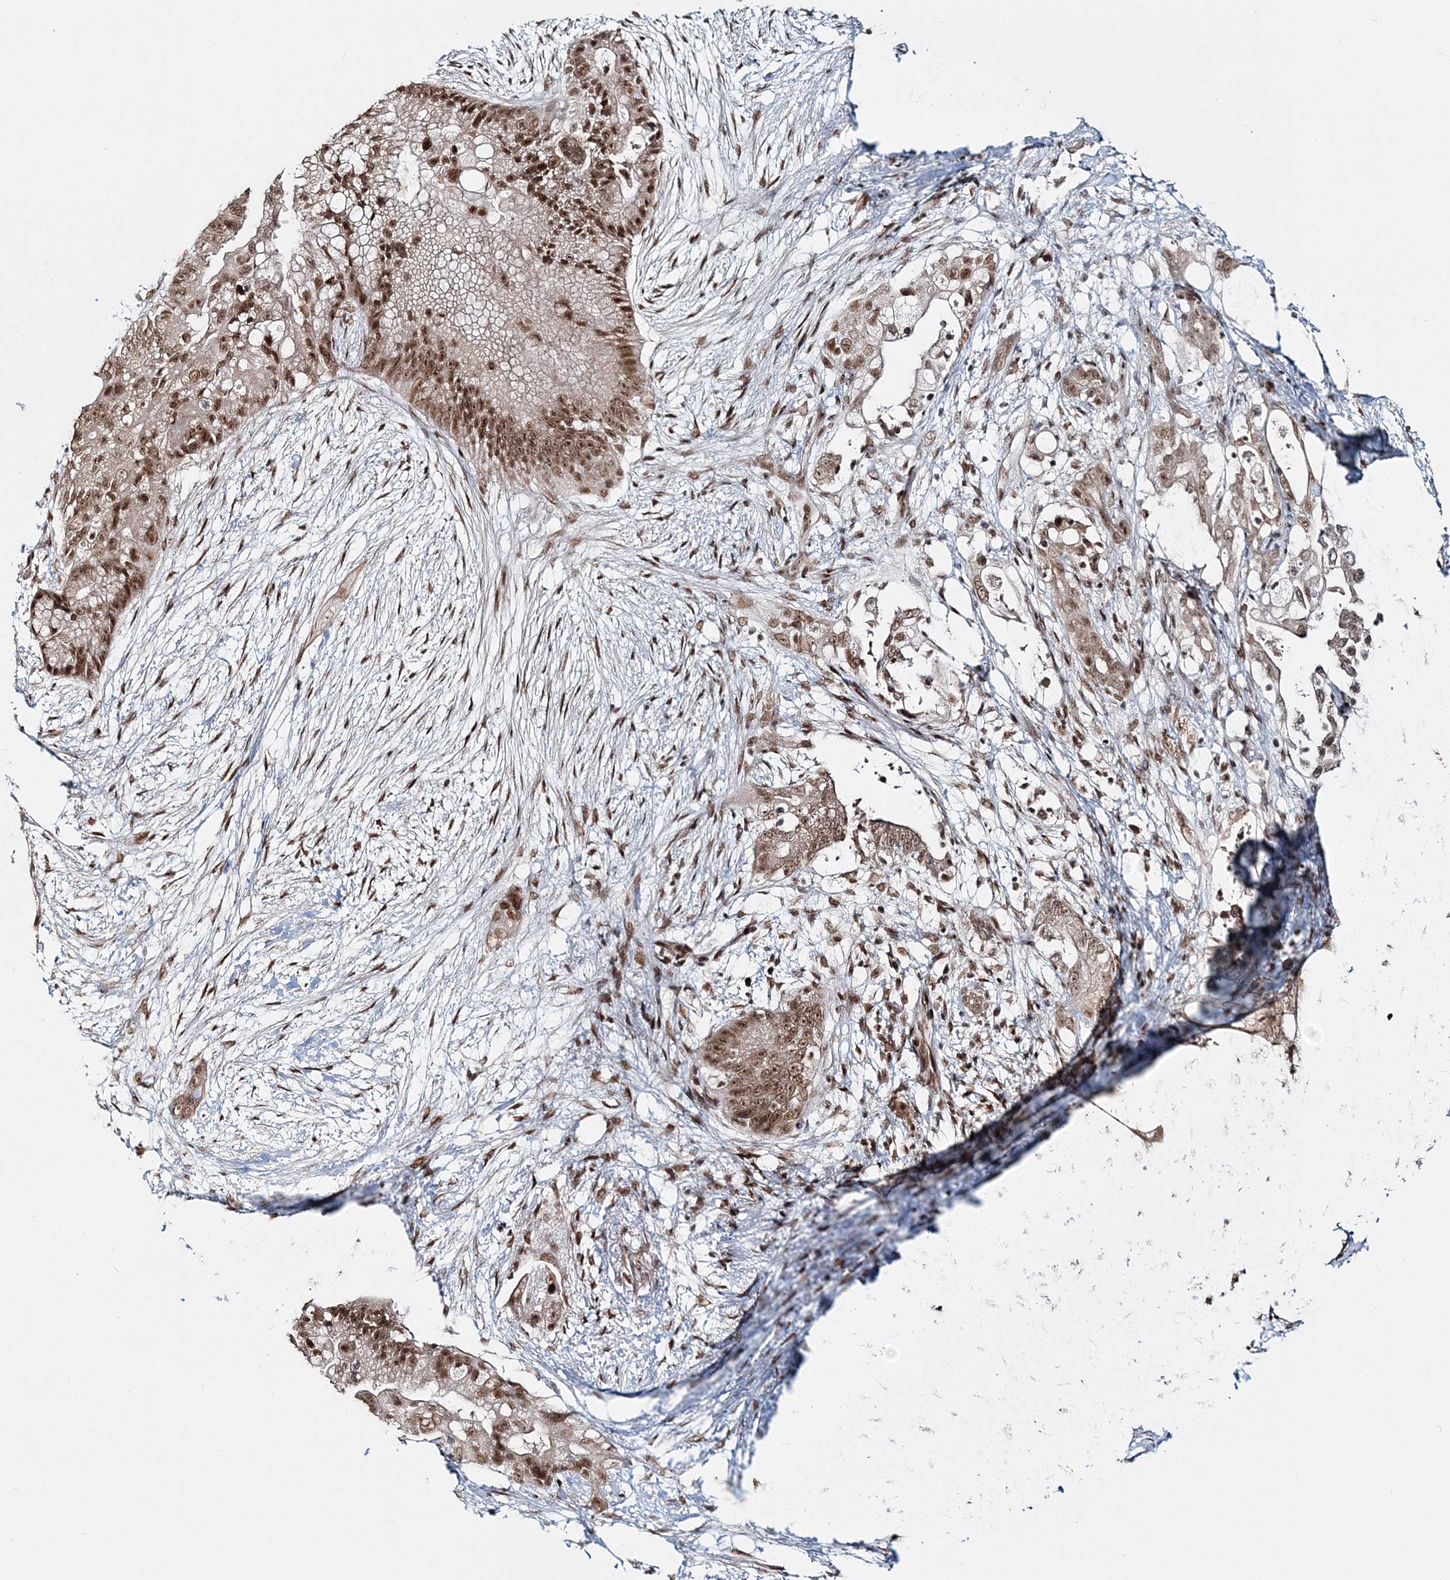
{"staining": {"intensity": "moderate", "quantity": ">75%", "location": "cytoplasmic/membranous,nuclear"}, "tissue": "pancreatic cancer", "cell_type": "Tumor cells", "image_type": "cancer", "snomed": [{"axis": "morphology", "description": "Adenocarcinoma, NOS"}, {"axis": "topography", "description": "Pancreas"}], "caption": "Human adenocarcinoma (pancreatic) stained with a brown dye exhibits moderate cytoplasmic/membranous and nuclear positive staining in about >75% of tumor cells.", "gene": "QRICH1", "patient": {"sex": "male", "age": 53}}